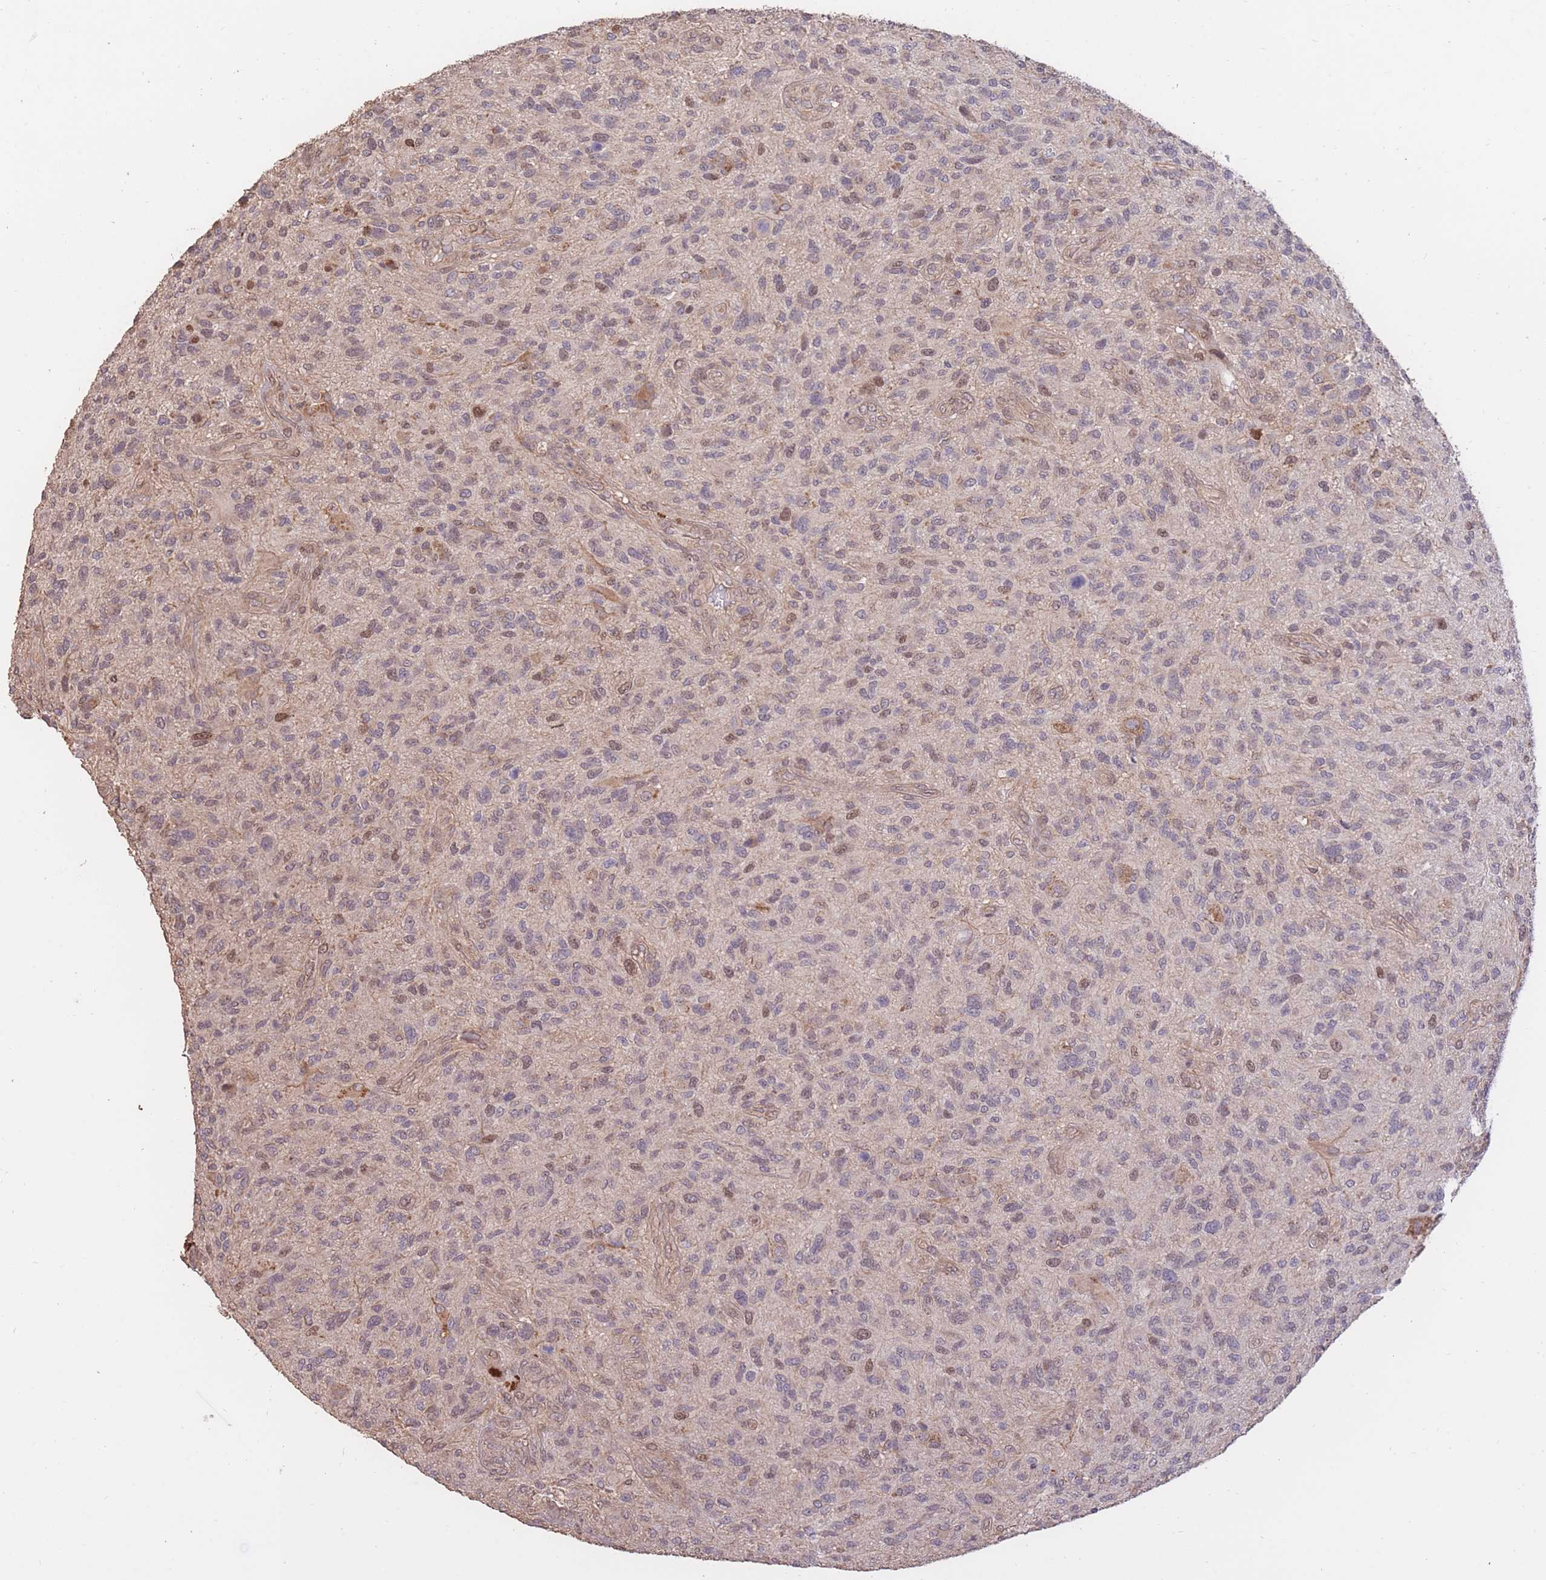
{"staining": {"intensity": "moderate", "quantity": "<25%", "location": "nuclear"}, "tissue": "glioma", "cell_type": "Tumor cells", "image_type": "cancer", "snomed": [{"axis": "morphology", "description": "Glioma, malignant, High grade"}, {"axis": "topography", "description": "Brain"}], "caption": "Immunohistochemistry (IHC) of human glioma exhibits low levels of moderate nuclear positivity in approximately <25% of tumor cells.", "gene": "RGS14", "patient": {"sex": "male", "age": 47}}